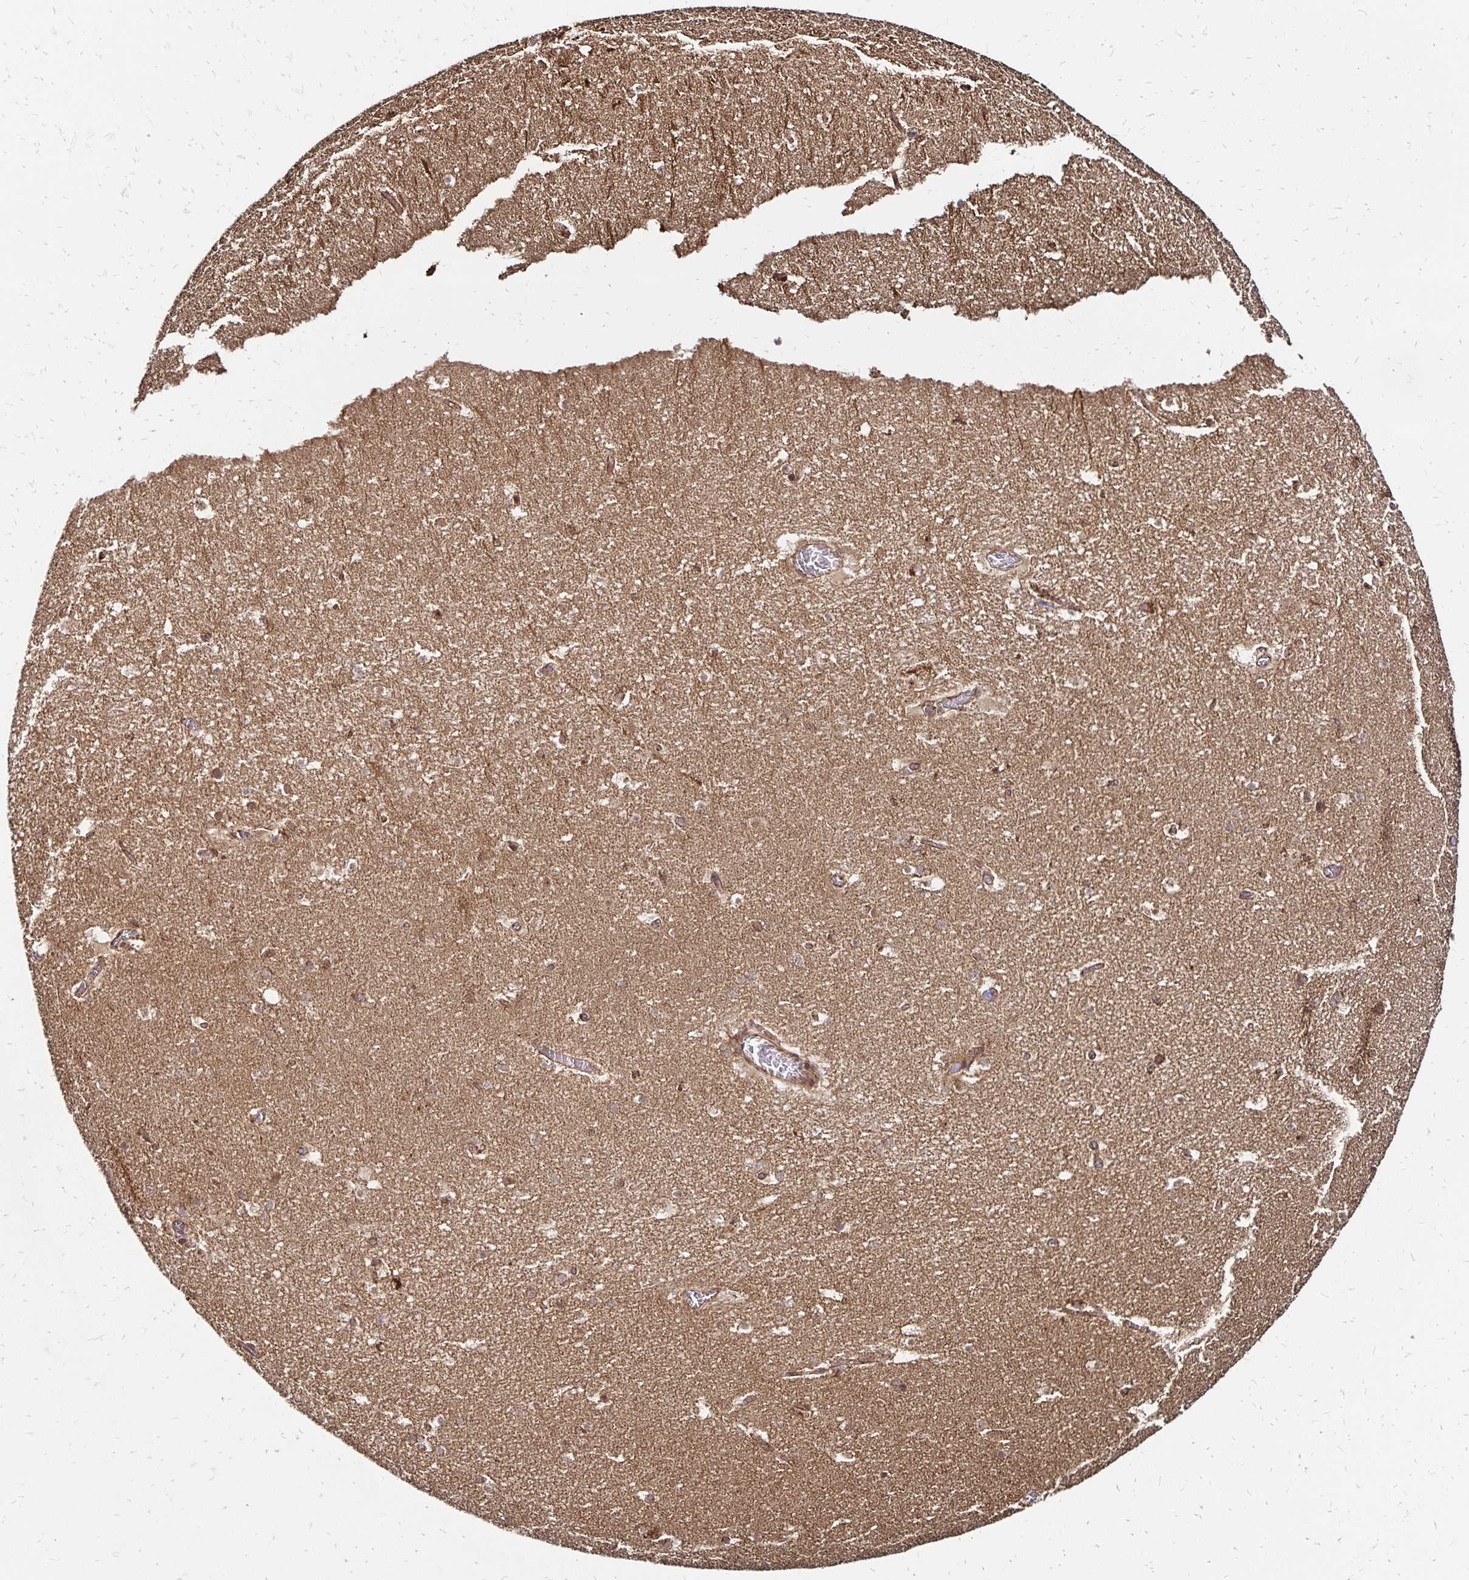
{"staining": {"intensity": "moderate", "quantity": ">75%", "location": "cytoplasmic/membranous"}, "tissue": "hippocampus", "cell_type": "Glial cells", "image_type": "normal", "snomed": [{"axis": "morphology", "description": "Normal tissue, NOS"}, {"axis": "topography", "description": "Hippocampus"}], "caption": "A brown stain labels moderate cytoplasmic/membranous staining of a protein in glial cells of unremarkable hippocampus.", "gene": "ZW10", "patient": {"sex": "female", "age": 42}}